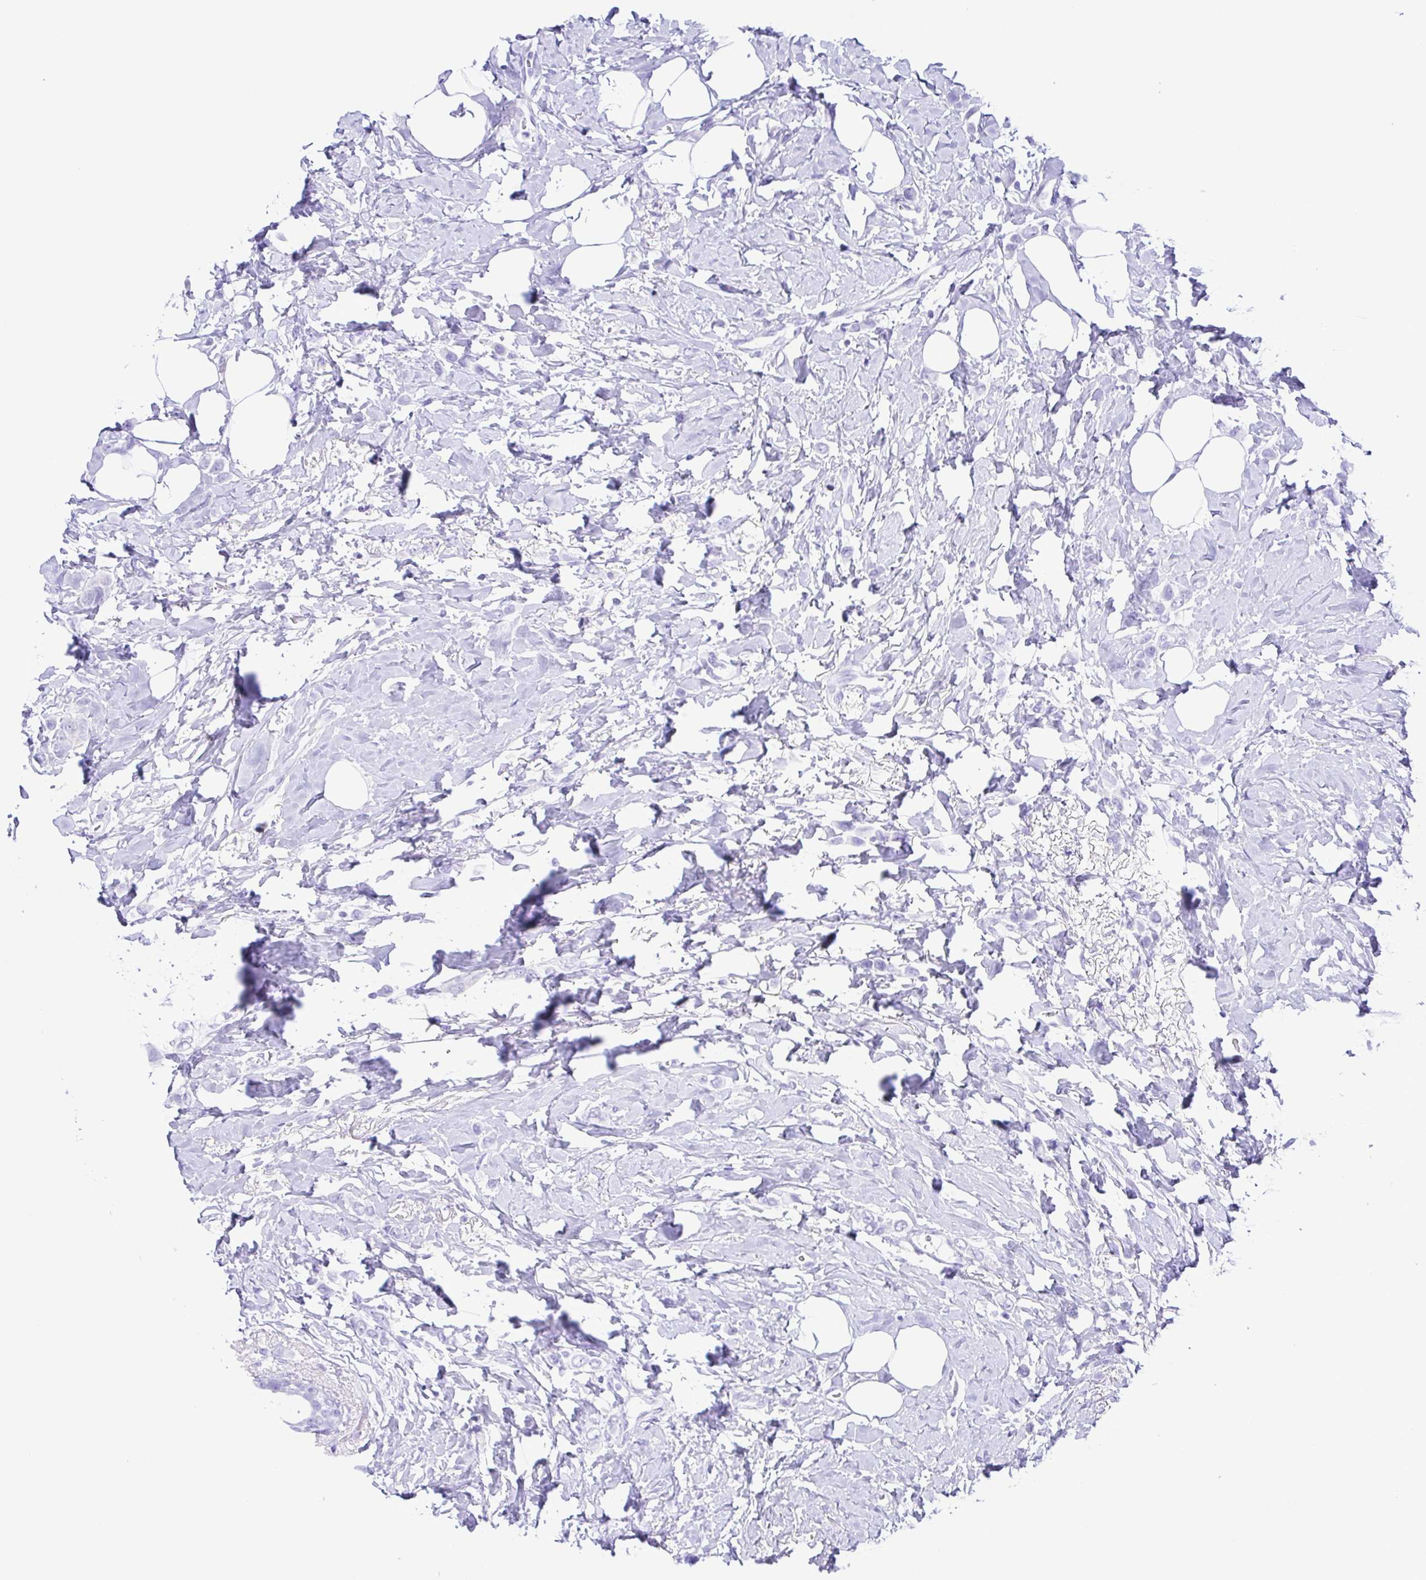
{"staining": {"intensity": "negative", "quantity": "none", "location": "none"}, "tissue": "breast cancer", "cell_type": "Tumor cells", "image_type": "cancer", "snomed": [{"axis": "morphology", "description": "Lobular carcinoma"}, {"axis": "topography", "description": "Breast"}], "caption": "Histopathology image shows no significant protein staining in tumor cells of breast lobular carcinoma.", "gene": "ERP27", "patient": {"sex": "female", "age": 66}}